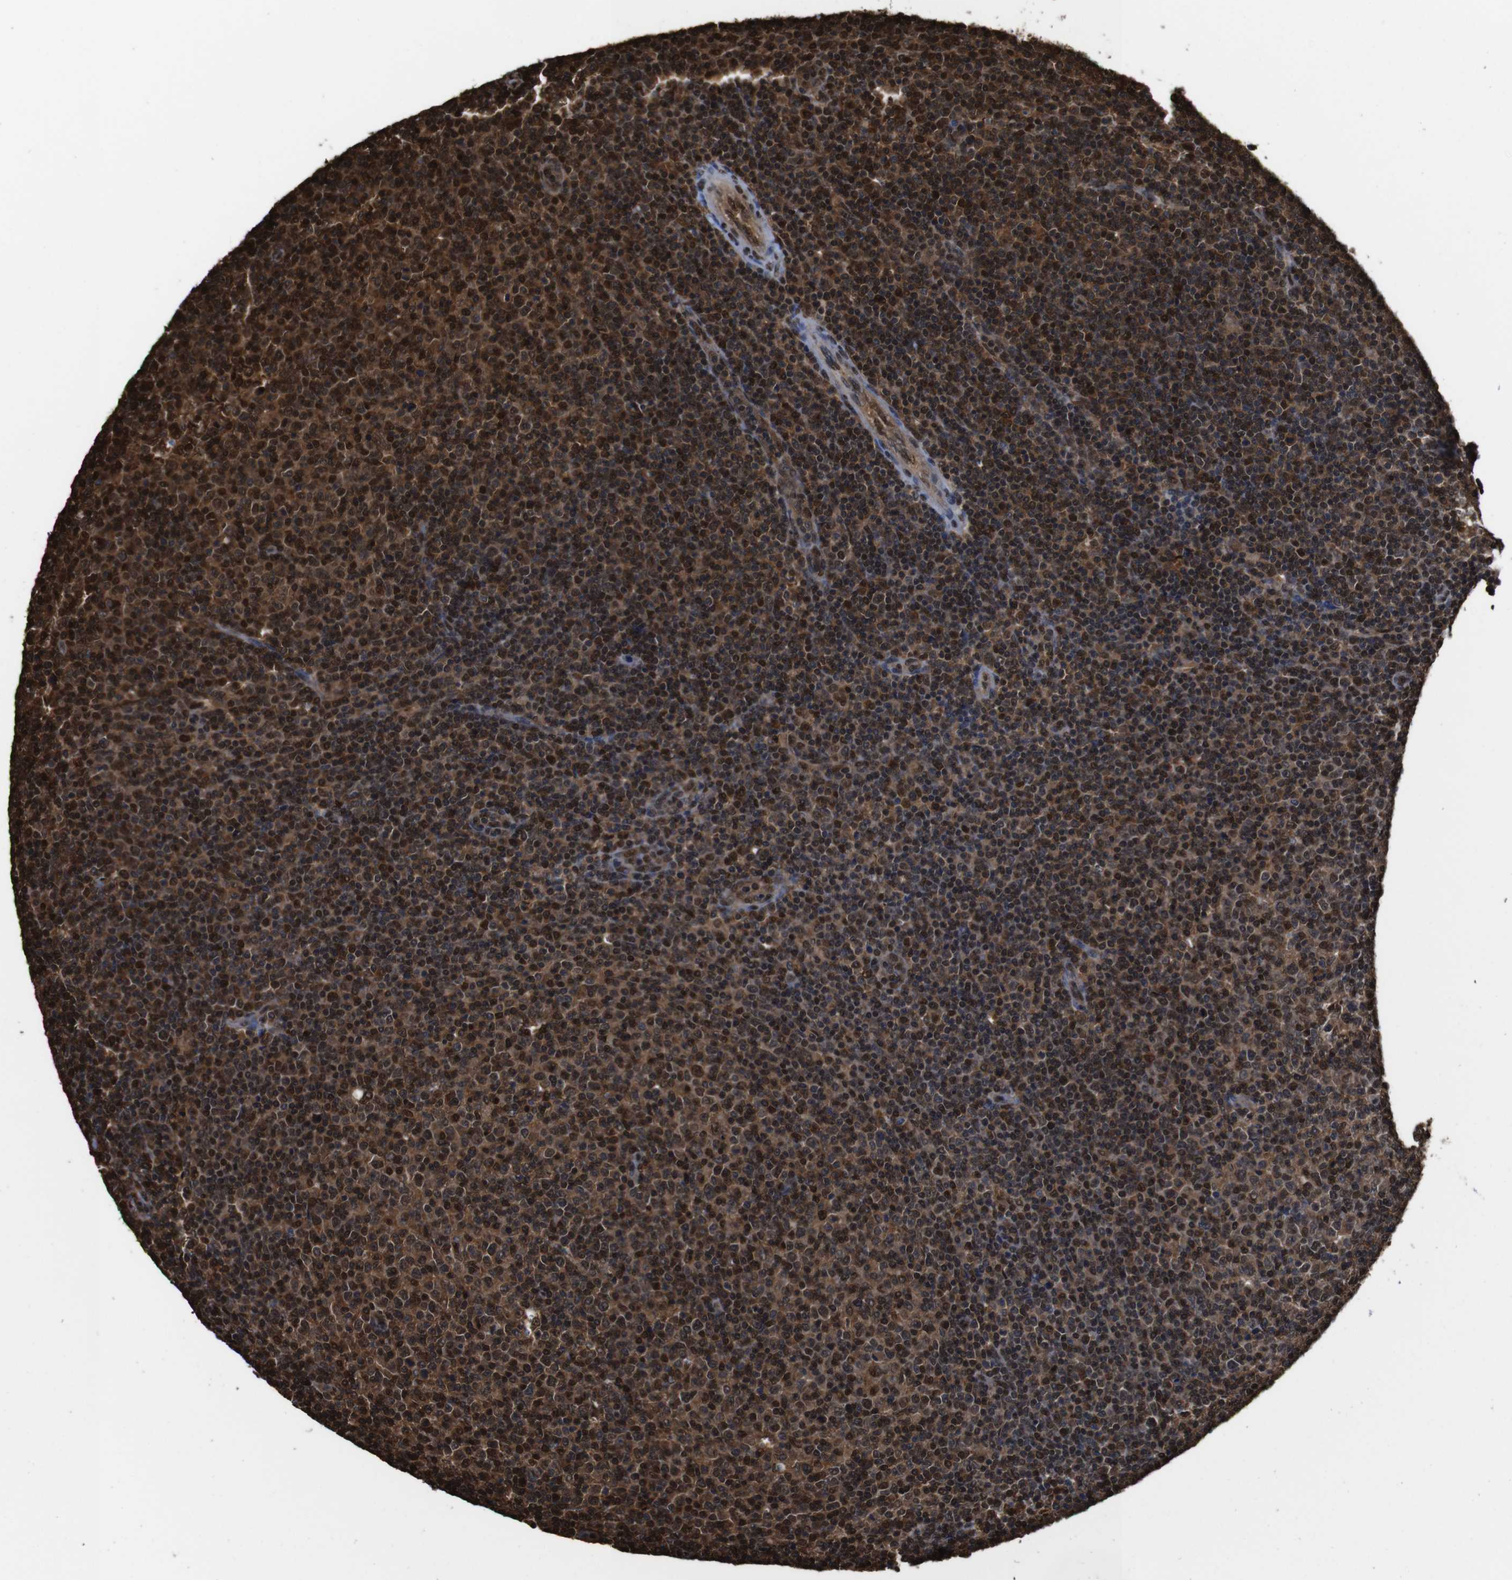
{"staining": {"intensity": "moderate", "quantity": ">75%", "location": "cytoplasmic/membranous,nuclear"}, "tissue": "lymphoma", "cell_type": "Tumor cells", "image_type": "cancer", "snomed": [{"axis": "morphology", "description": "Malignant lymphoma, non-Hodgkin's type, Low grade"}, {"axis": "topography", "description": "Lymph node"}], "caption": "Lymphoma was stained to show a protein in brown. There is medium levels of moderate cytoplasmic/membranous and nuclear expression in about >75% of tumor cells.", "gene": "VCP", "patient": {"sex": "male", "age": 70}}